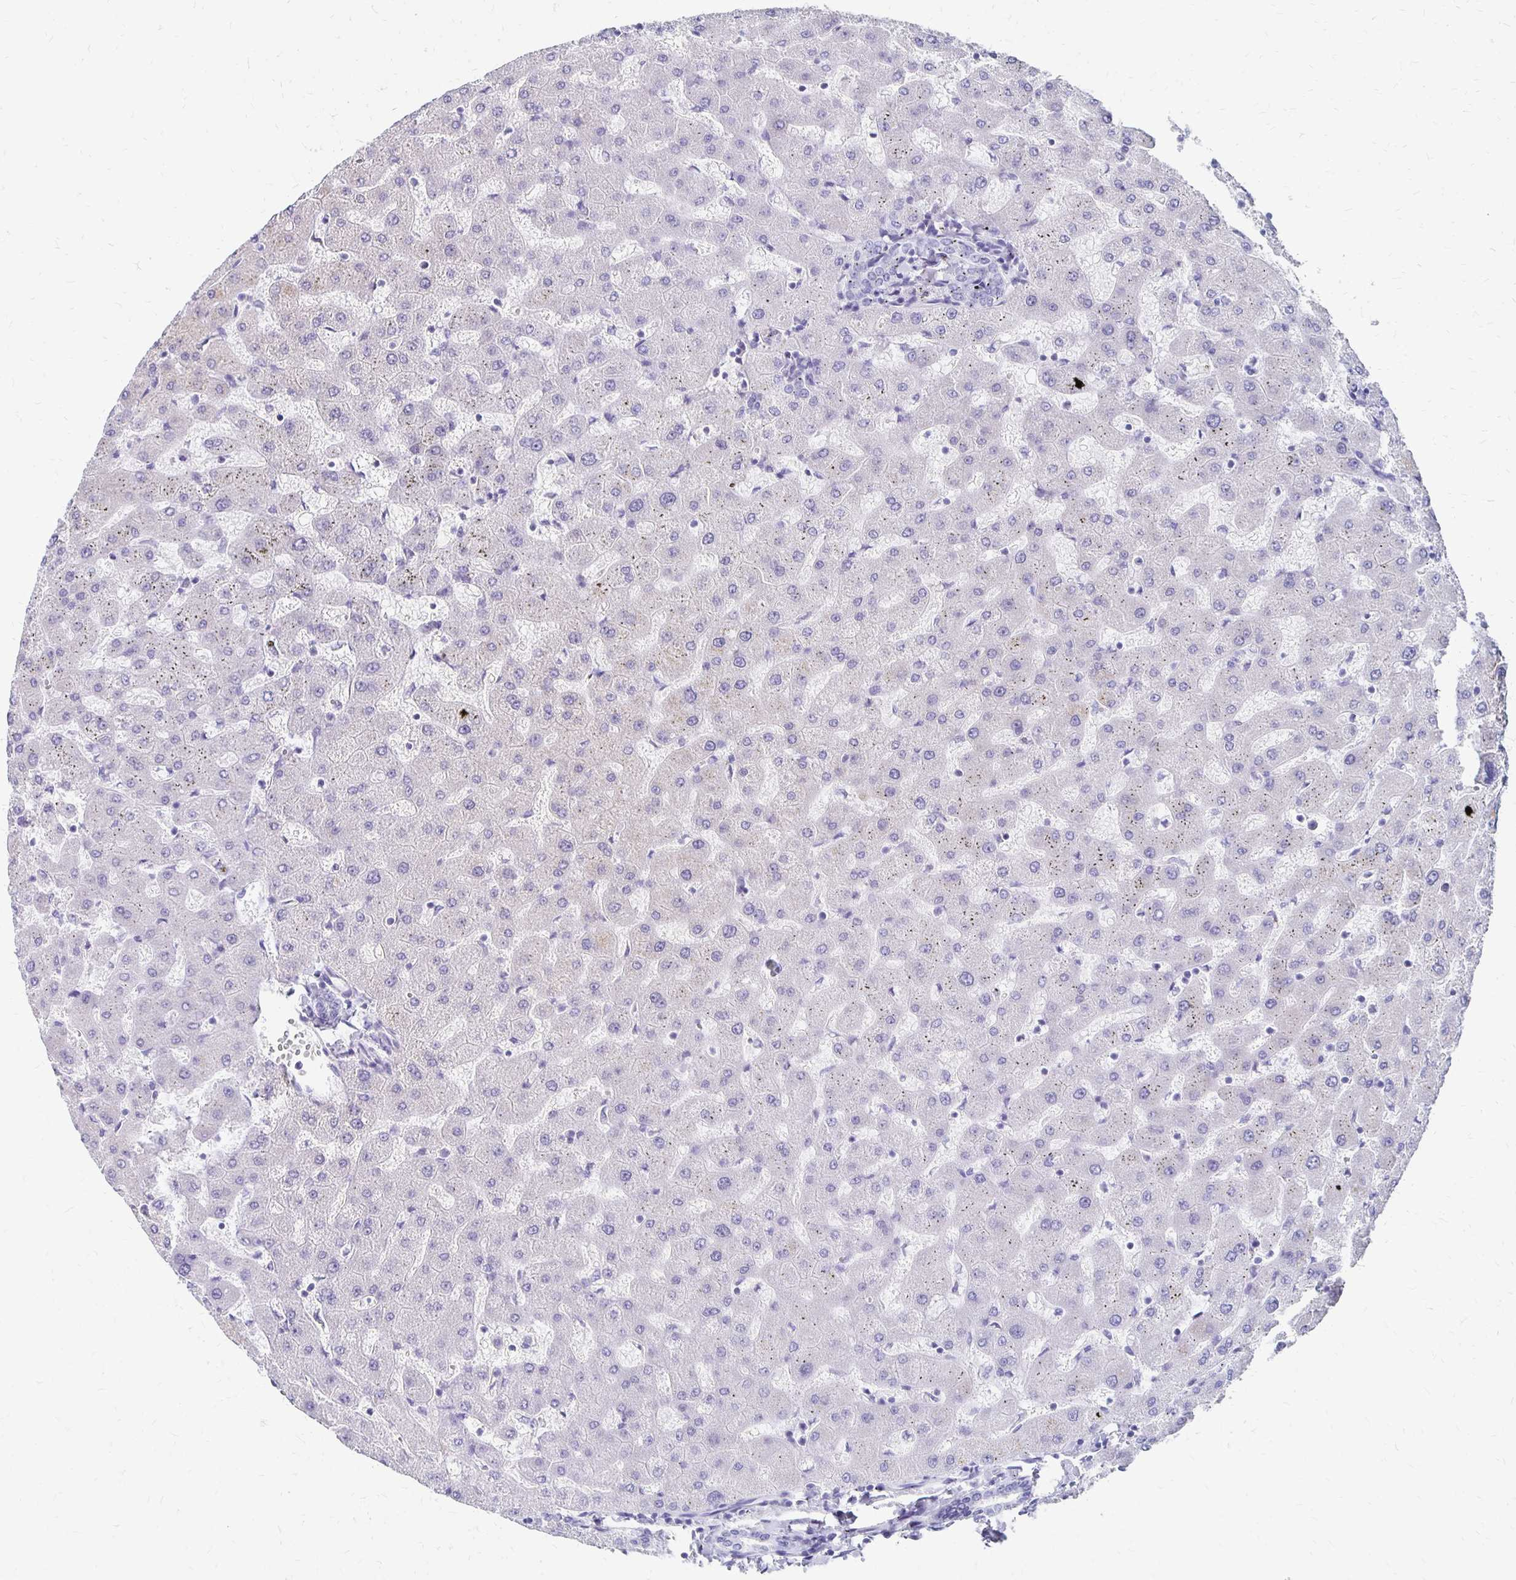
{"staining": {"intensity": "negative", "quantity": "none", "location": "none"}, "tissue": "liver", "cell_type": "Cholangiocytes", "image_type": "normal", "snomed": [{"axis": "morphology", "description": "Normal tissue, NOS"}, {"axis": "topography", "description": "Liver"}], "caption": "DAB (3,3'-diaminobenzidine) immunohistochemical staining of benign human liver displays no significant positivity in cholangiocytes.", "gene": "SYT2", "patient": {"sex": "female", "age": 63}}